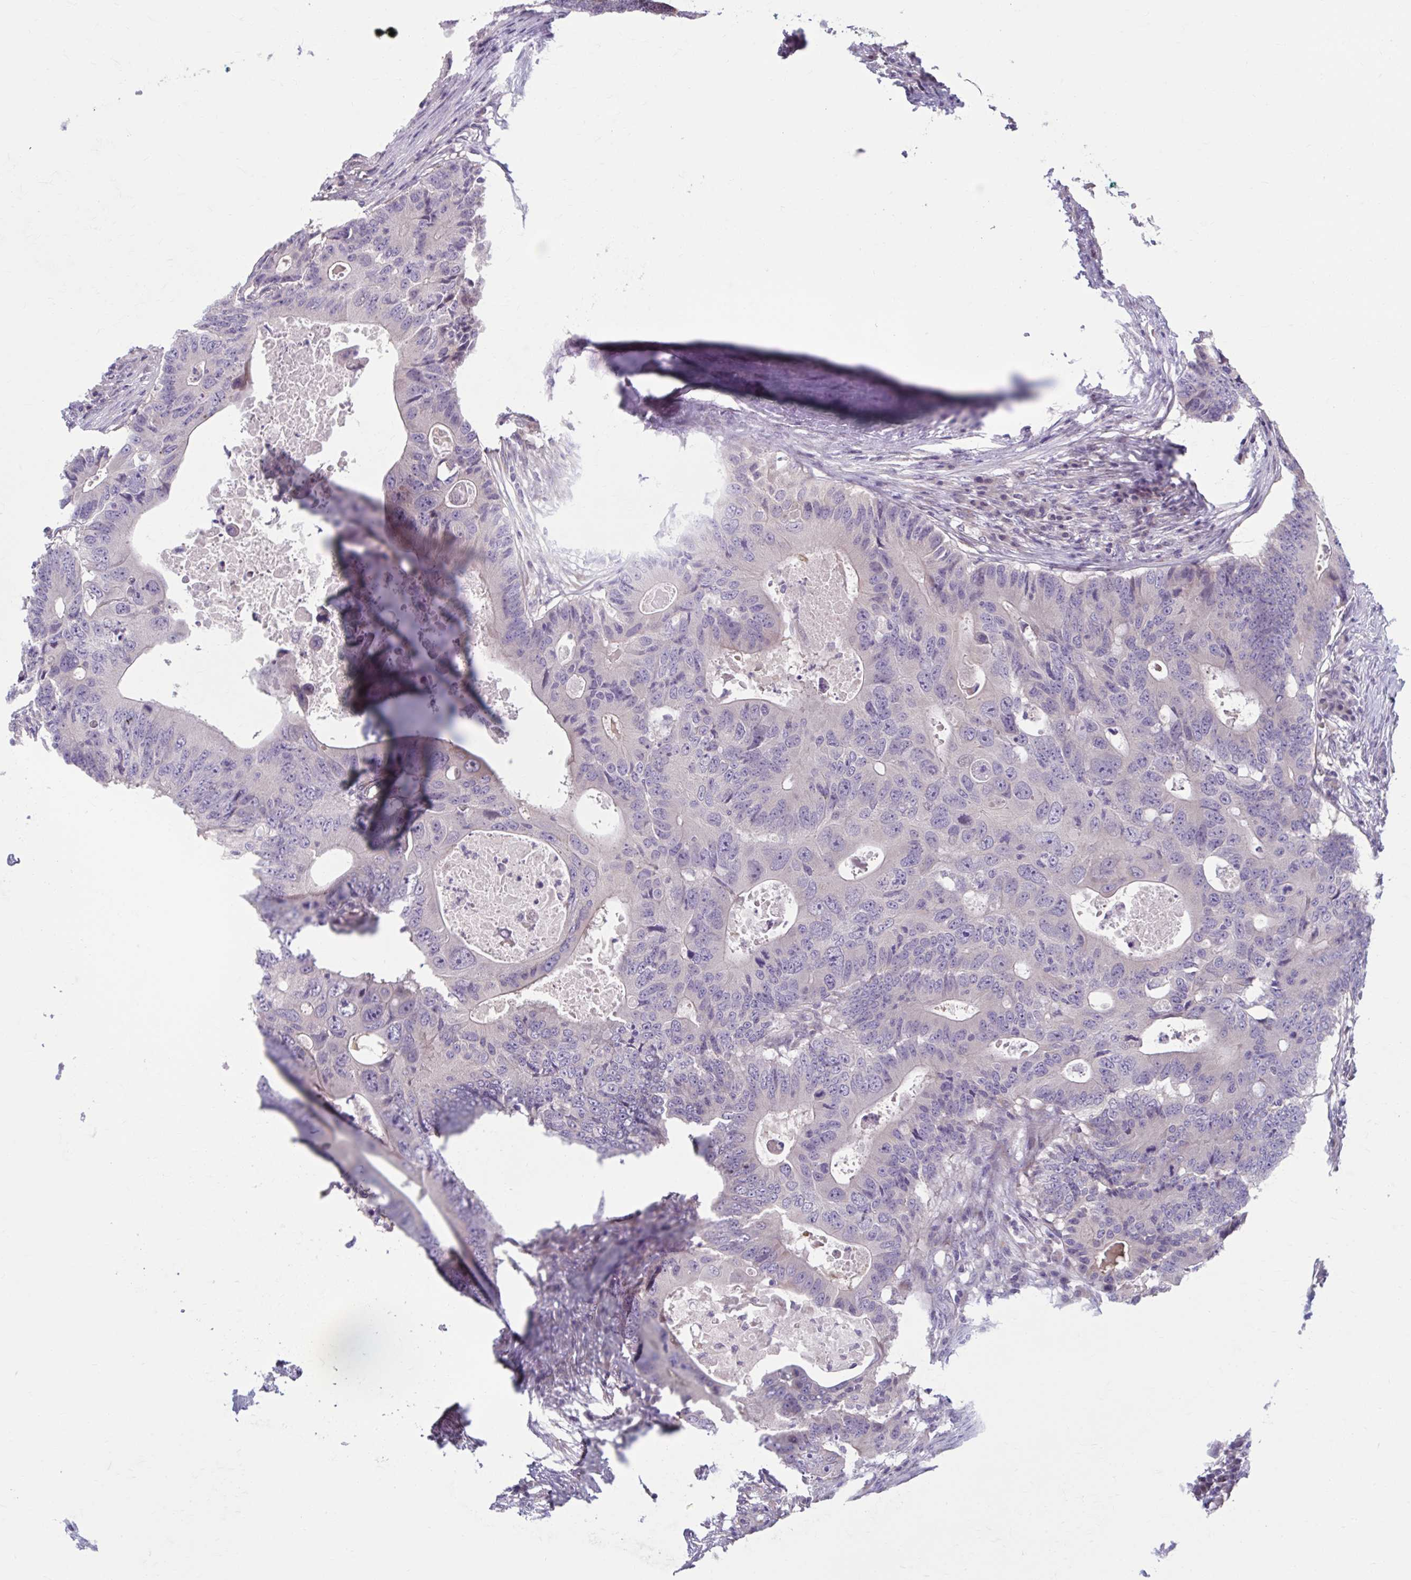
{"staining": {"intensity": "negative", "quantity": "none", "location": "none"}, "tissue": "colorectal cancer", "cell_type": "Tumor cells", "image_type": "cancer", "snomed": [{"axis": "morphology", "description": "Adenocarcinoma, NOS"}, {"axis": "topography", "description": "Colon"}], "caption": "This is a photomicrograph of immunohistochemistry staining of colorectal cancer (adenocarcinoma), which shows no positivity in tumor cells.", "gene": "CHST3", "patient": {"sex": "male", "age": 71}}